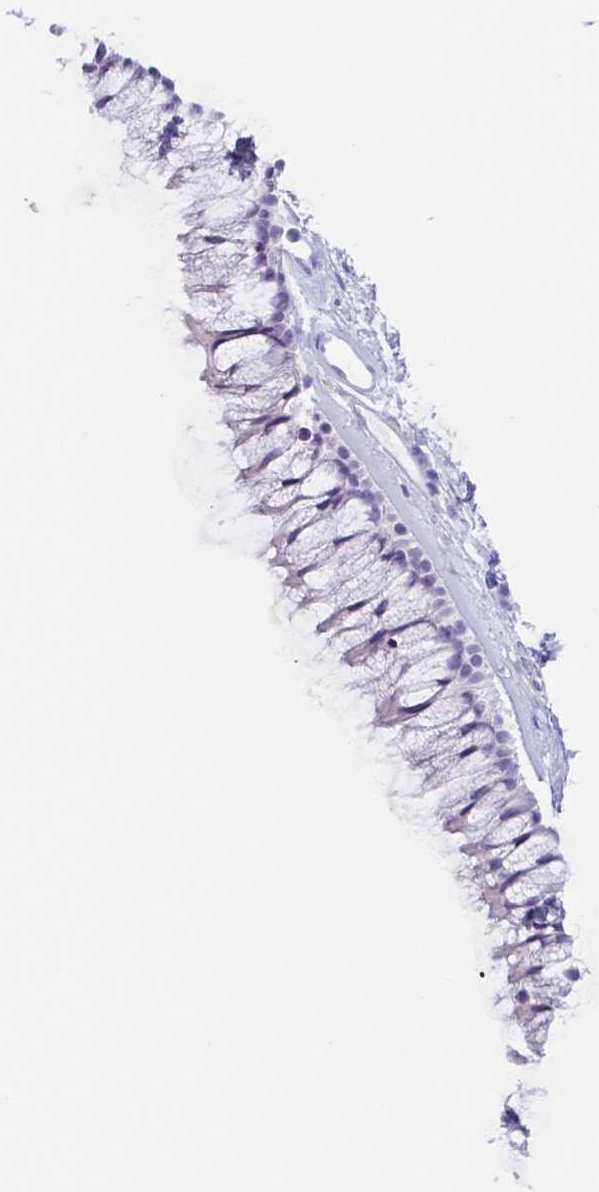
{"staining": {"intensity": "negative", "quantity": "none", "location": "none"}, "tissue": "nasopharynx", "cell_type": "Respiratory epithelial cells", "image_type": "normal", "snomed": [{"axis": "morphology", "description": "Normal tissue, NOS"}, {"axis": "topography", "description": "Nasopharynx"}], "caption": "Immunohistochemistry of benign nasopharynx demonstrates no expression in respiratory epithelial cells. (Brightfield microscopy of DAB immunohistochemistry at high magnification).", "gene": "TAGLN3", "patient": {"sex": "female", "age": 75}}